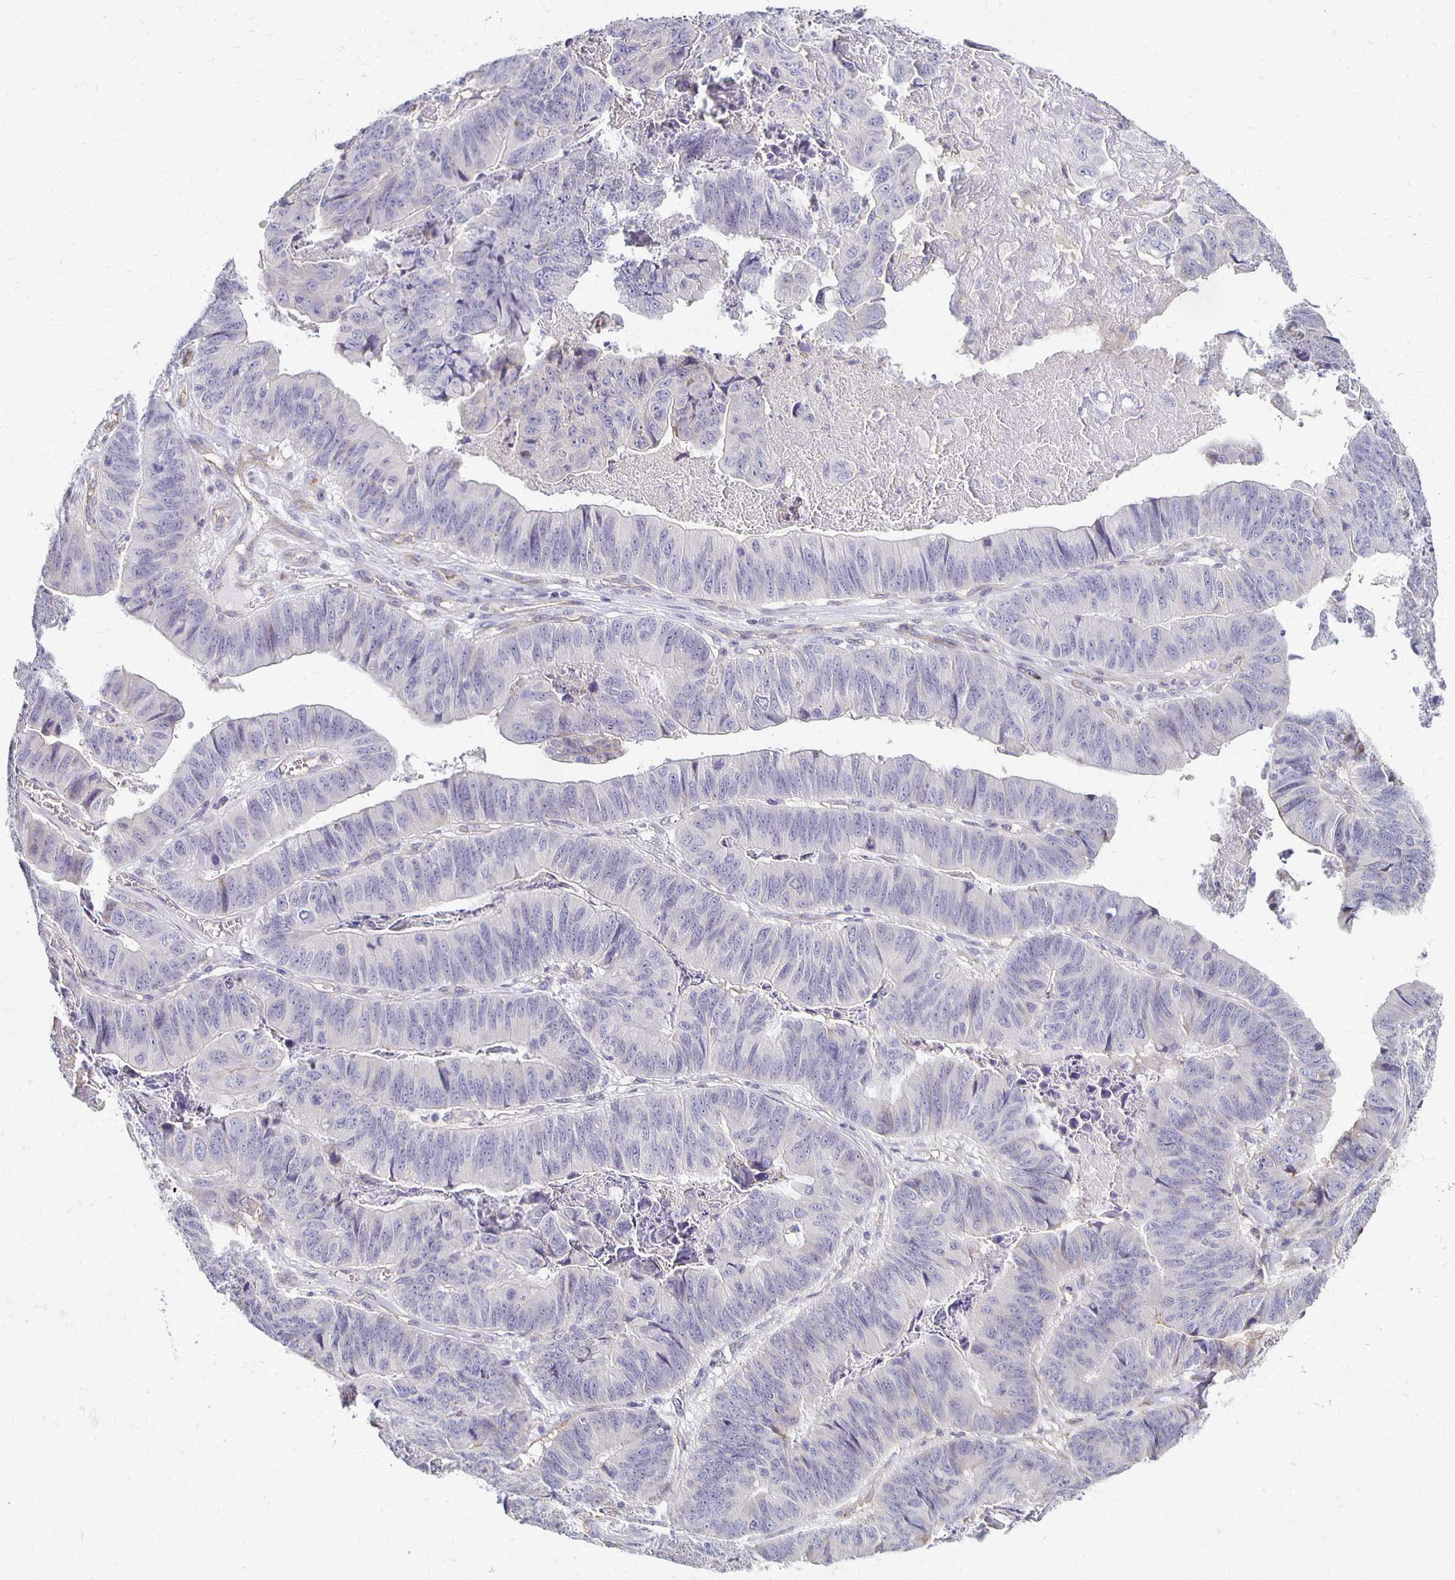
{"staining": {"intensity": "negative", "quantity": "none", "location": "none"}, "tissue": "stomach cancer", "cell_type": "Tumor cells", "image_type": "cancer", "snomed": [{"axis": "morphology", "description": "Adenocarcinoma, NOS"}, {"axis": "topography", "description": "Stomach, lower"}], "caption": "The histopathology image demonstrates no significant positivity in tumor cells of stomach cancer (adenocarcinoma). (Stains: DAB (3,3'-diaminobenzidine) immunohistochemistry with hematoxylin counter stain, Microscopy: brightfield microscopy at high magnification).", "gene": "GPX4", "patient": {"sex": "male", "age": 77}}